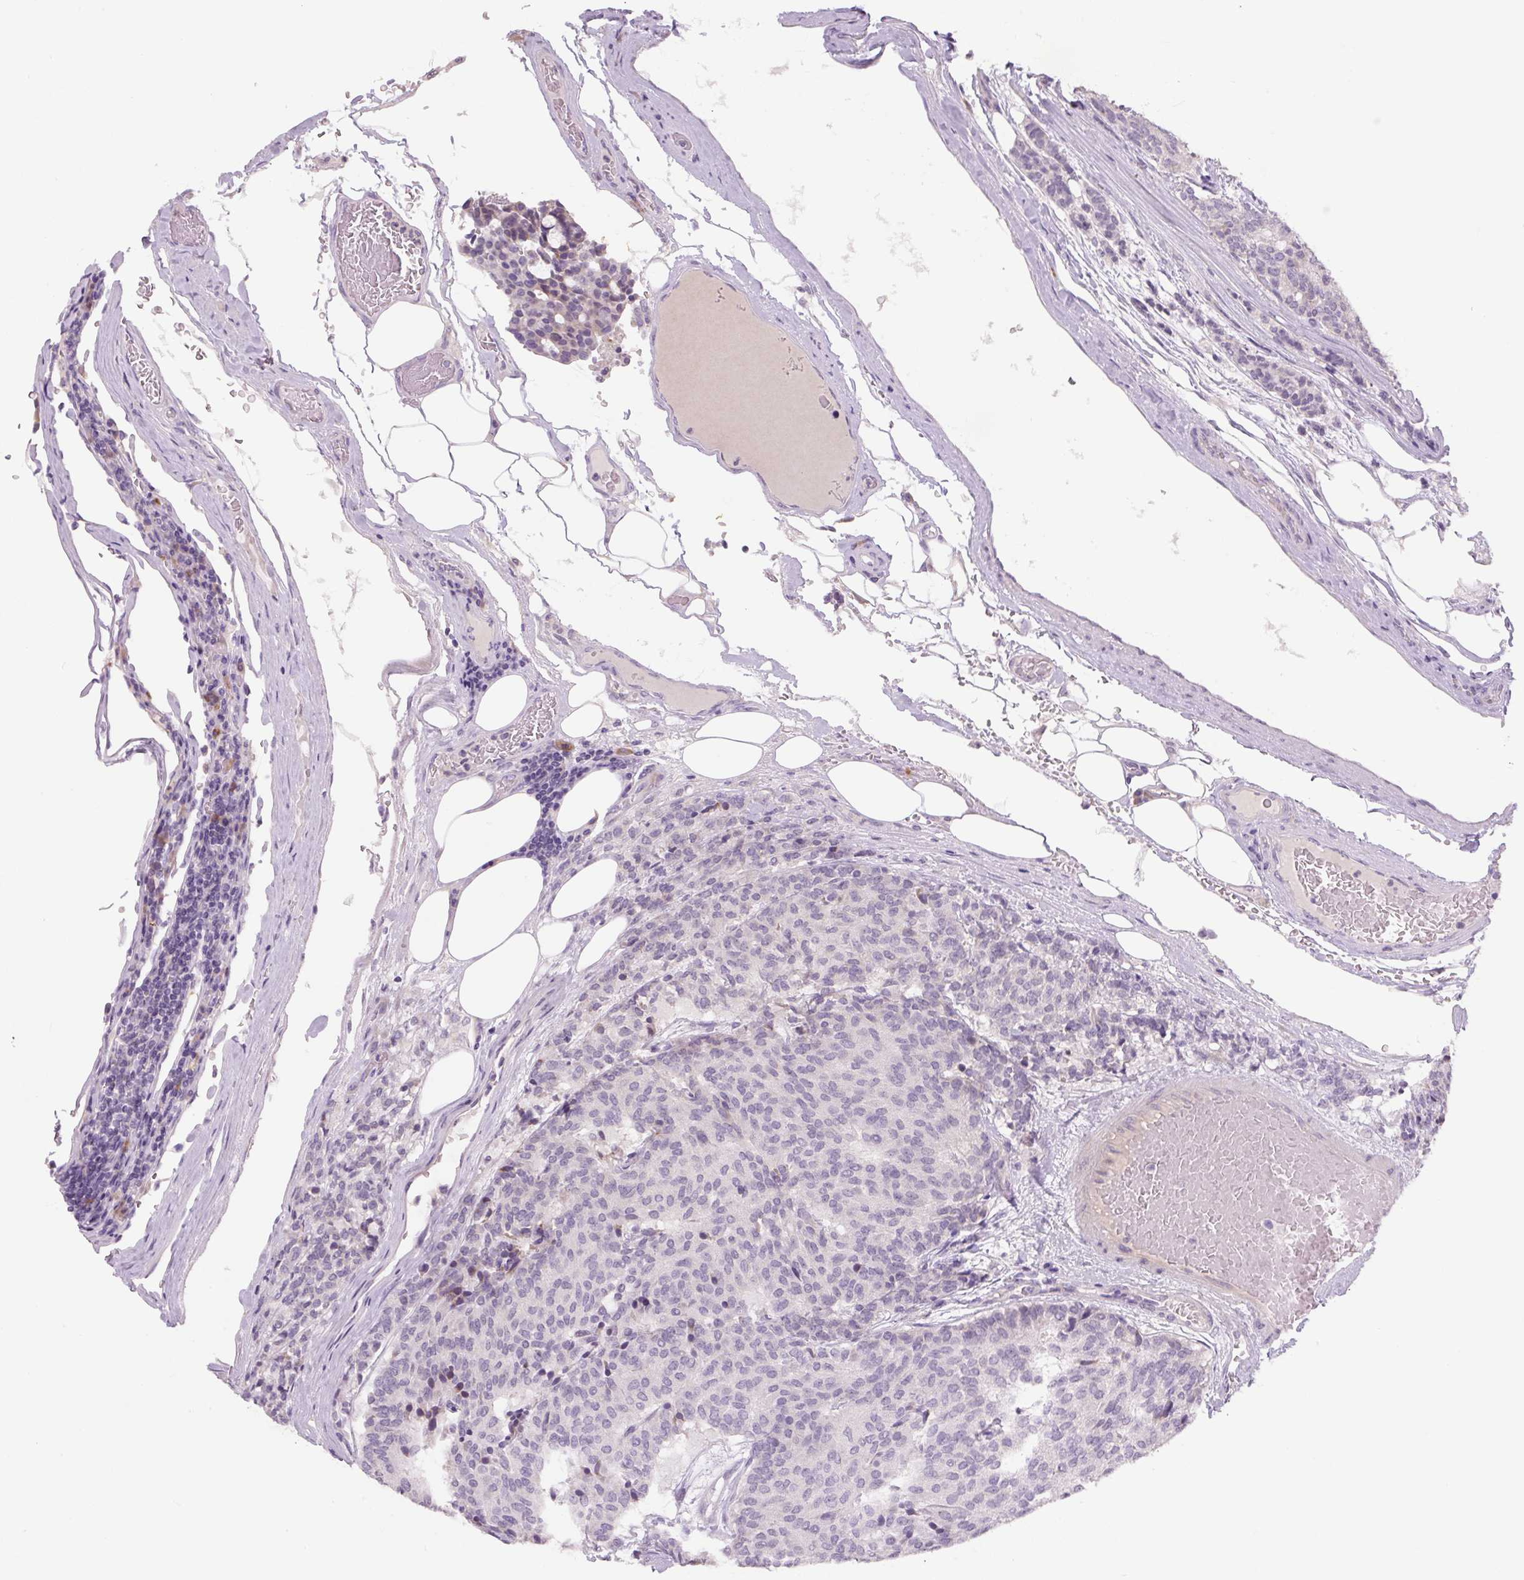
{"staining": {"intensity": "negative", "quantity": "none", "location": "none"}, "tissue": "carcinoid", "cell_type": "Tumor cells", "image_type": "cancer", "snomed": [{"axis": "morphology", "description": "Carcinoid, malignant, NOS"}, {"axis": "topography", "description": "Pancreas"}], "caption": "Immunohistochemical staining of human carcinoid (malignant) demonstrates no significant staining in tumor cells.", "gene": "TMEM100", "patient": {"sex": "female", "age": 54}}